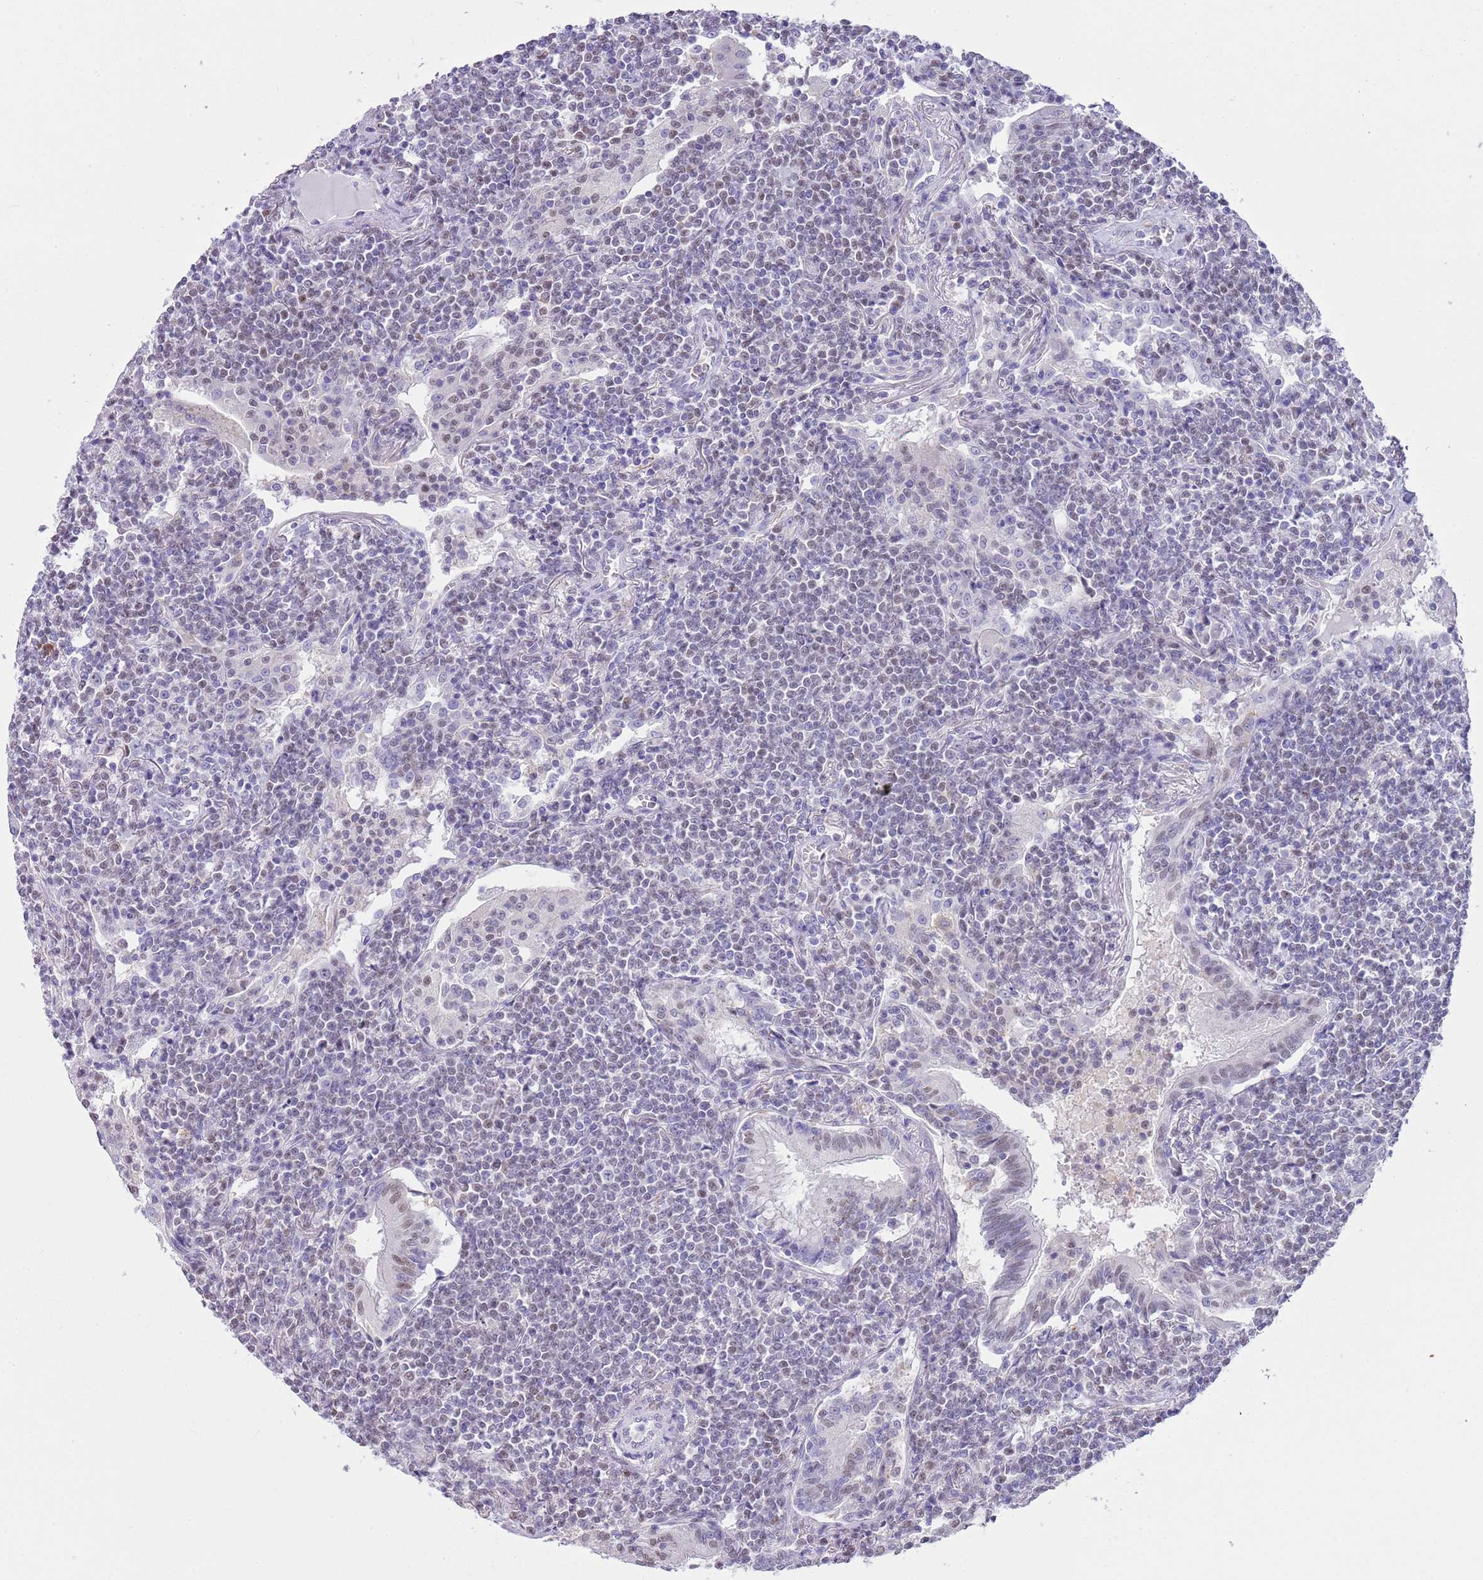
{"staining": {"intensity": "weak", "quantity": "<25%", "location": "nuclear"}, "tissue": "lymphoma", "cell_type": "Tumor cells", "image_type": "cancer", "snomed": [{"axis": "morphology", "description": "Malignant lymphoma, non-Hodgkin's type, Low grade"}, {"axis": "topography", "description": "Lung"}], "caption": "This is an immunohistochemistry micrograph of human lymphoma. There is no staining in tumor cells.", "gene": "PPP1R17", "patient": {"sex": "female", "age": 71}}